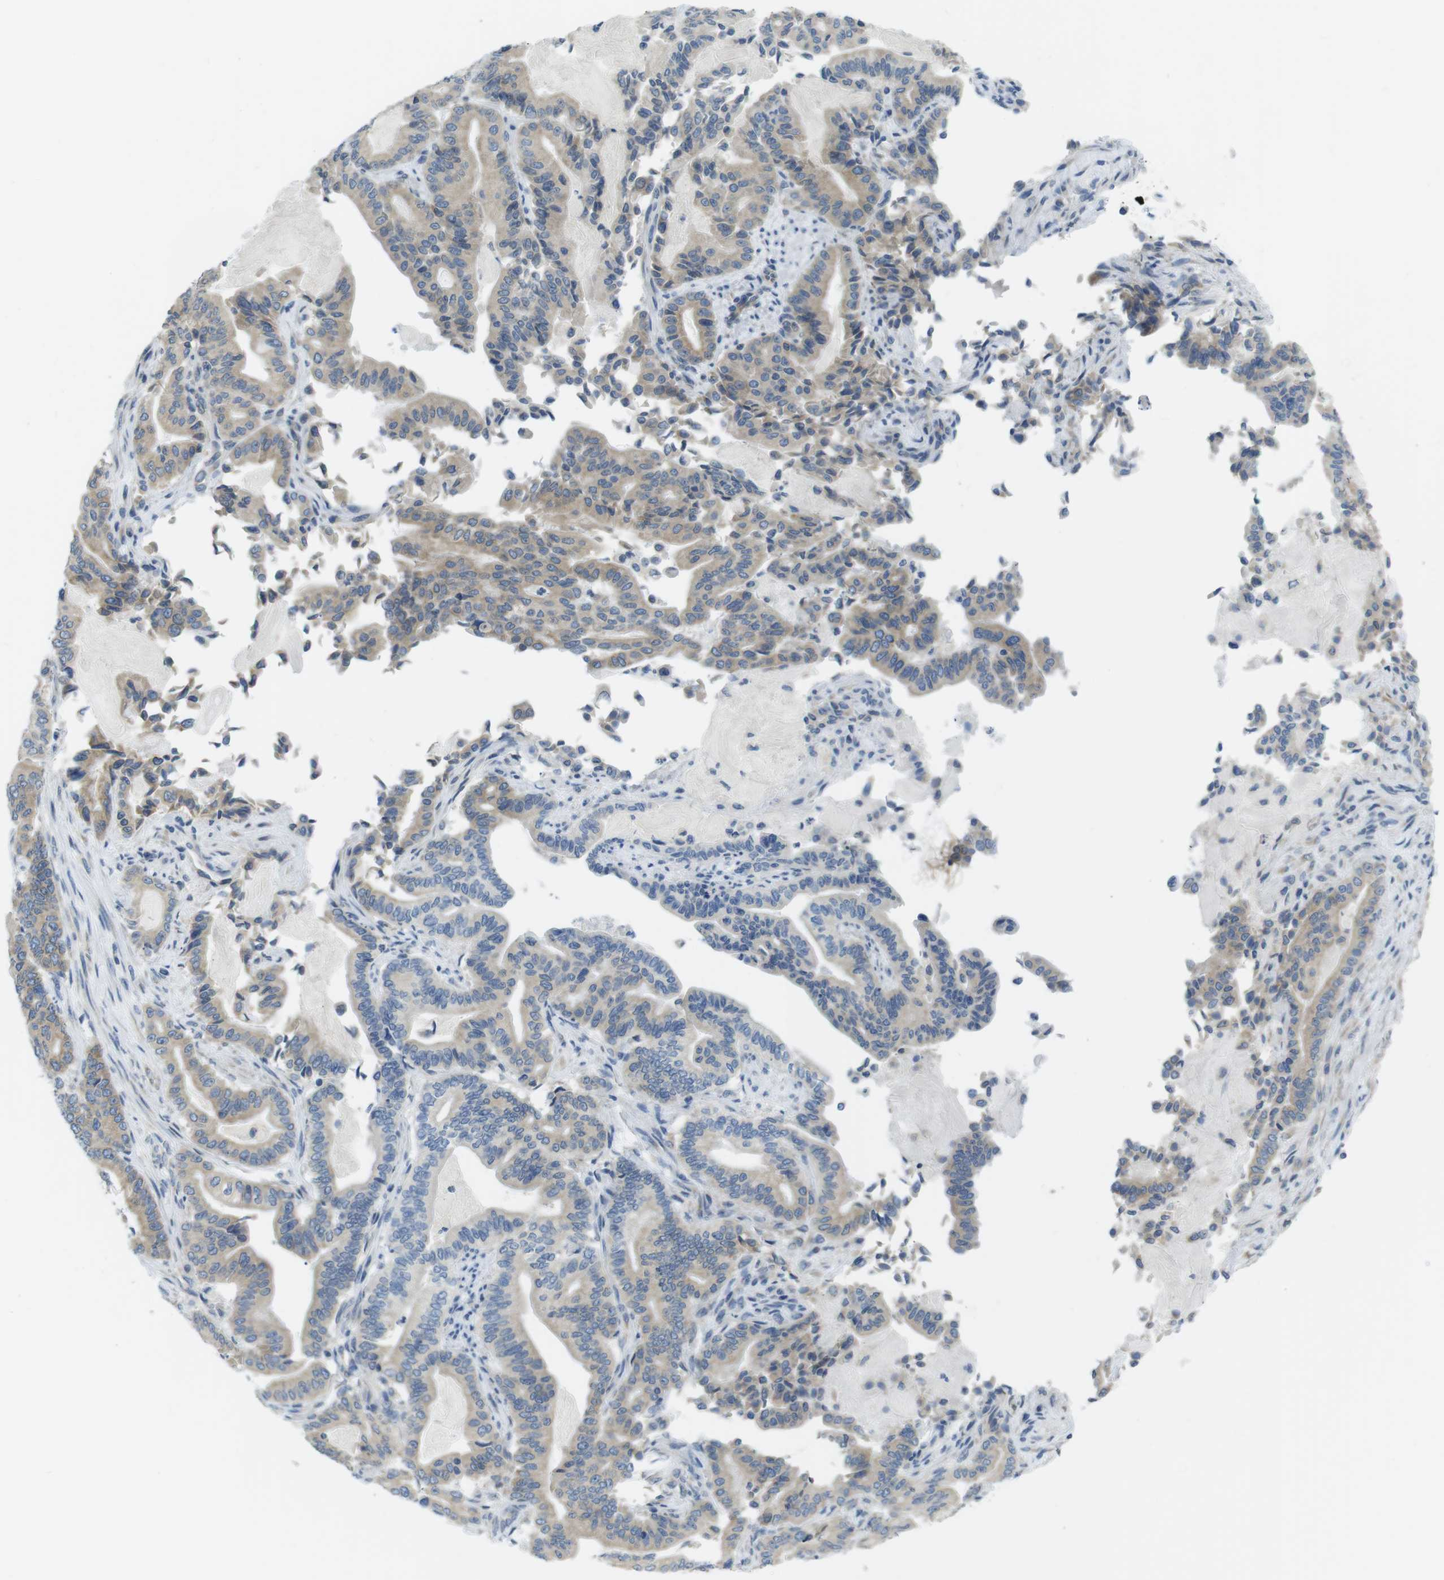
{"staining": {"intensity": "moderate", "quantity": ">75%", "location": "cytoplasmic/membranous"}, "tissue": "pancreatic cancer", "cell_type": "Tumor cells", "image_type": "cancer", "snomed": [{"axis": "morphology", "description": "Normal tissue, NOS"}, {"axis": "morphology", "description": "Adenocarcinoma, NOS"}, {"axis": "topography", "description": "Pancreas"}], "caption": "Tumor cells show medium levels of moderate cytoplasmic/membranous staining in about >75% of cells in human pancreatic adenocarcinoma.", "gene": "CLPTM1L", "patient": {"sex": "male", "age": 63}}